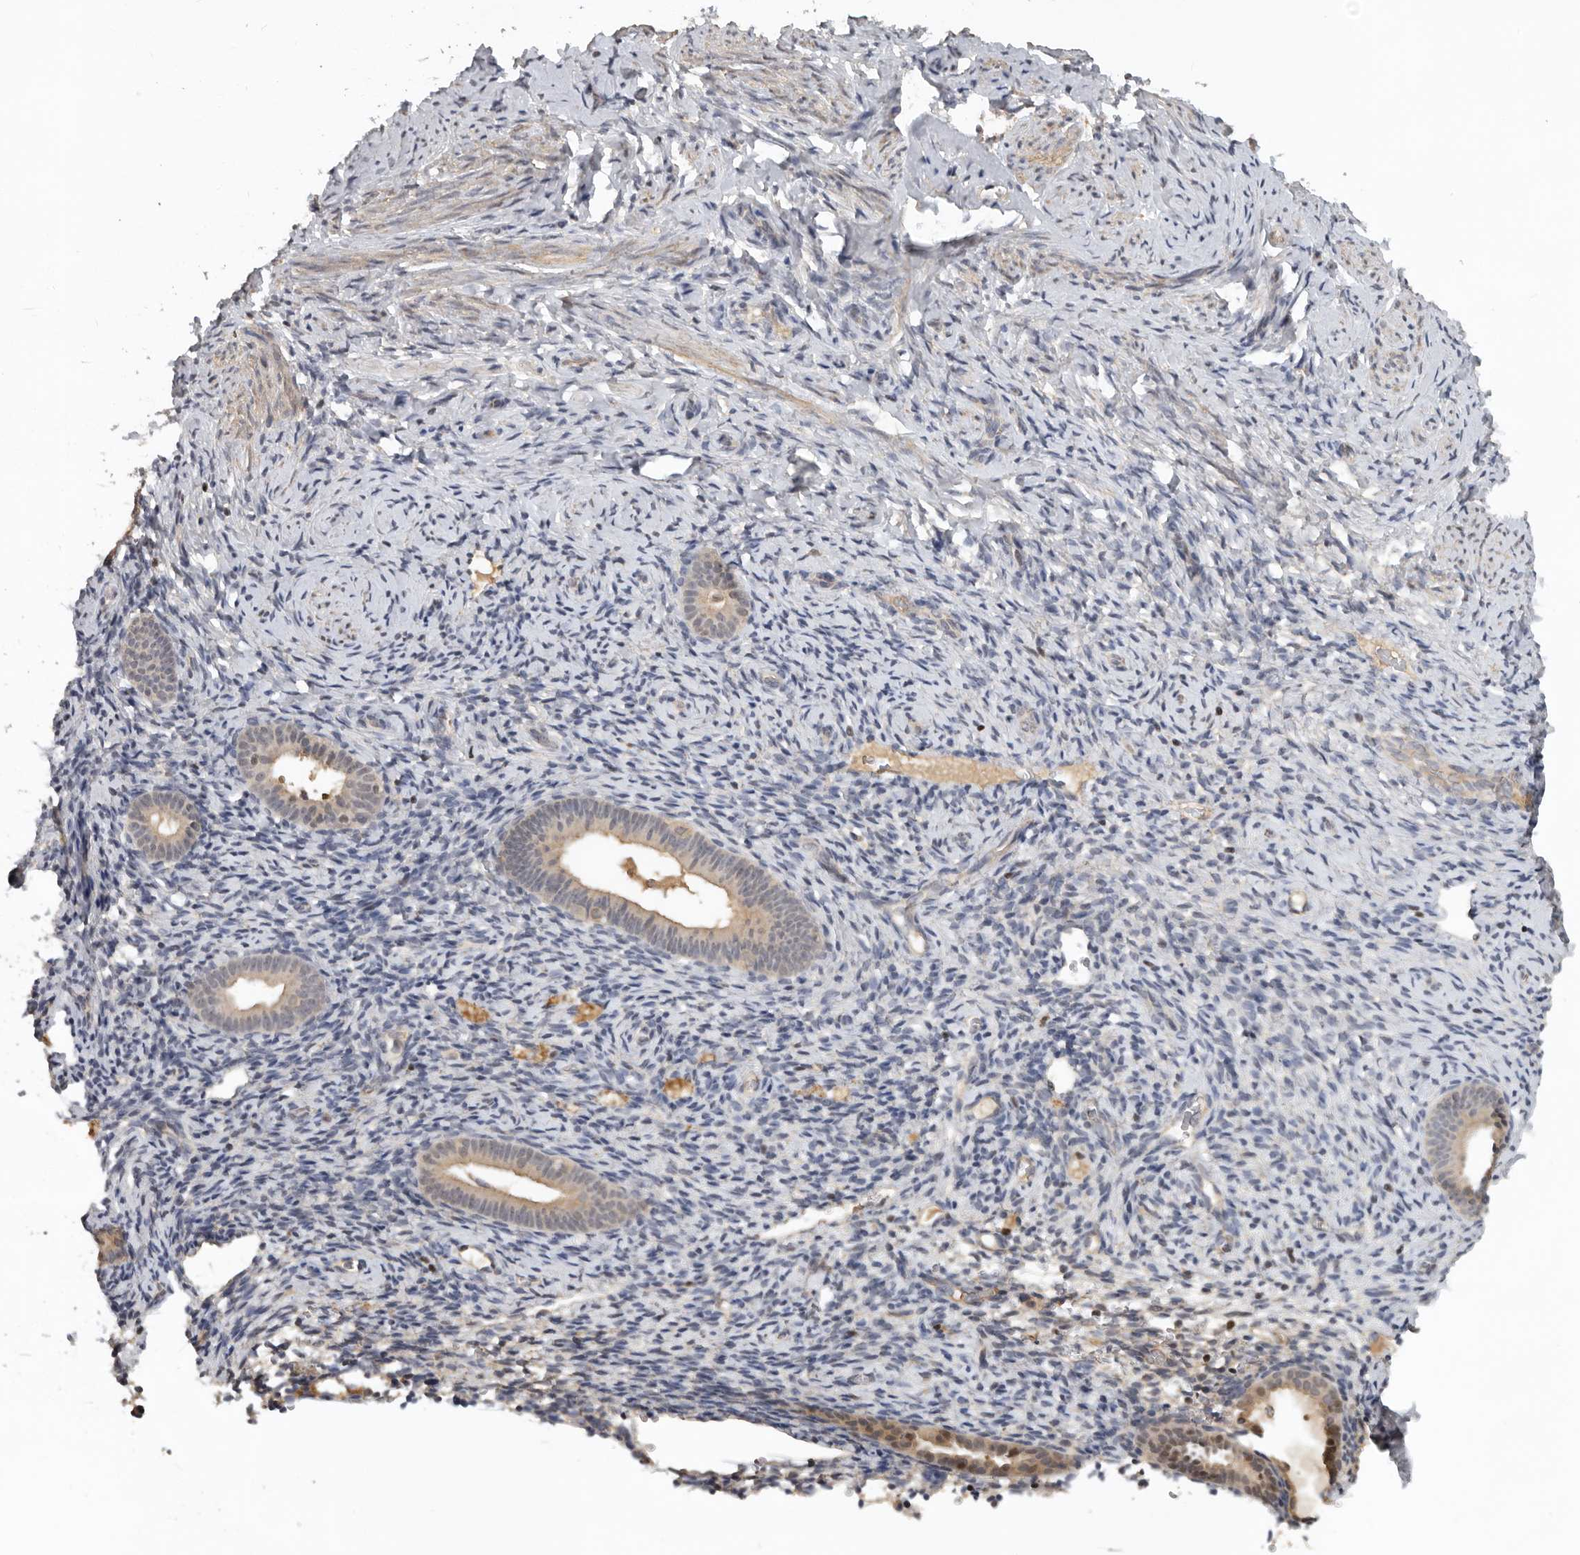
{"staining": {"intensity": "moderate", "quantity": "25%-75%", "location": "cytoplasmic/membranous"}, "tissue": "endometrium", "cell_type": "Cells in endometrial stroma", "image_type": "normal", "snomed": [{"axis": "morphology", "description": "Normal tissue, NOS"}, {"axis": "topography", "description": "Endometrium"}], "caption": "The histopathology image shows staining of normal endometrium, revealing moderate cytoplasmic/membranous protein positivity (brown color) within cells in endometrial stroma.", "gene": "HENMT1", "patient": {"sex": "female", "age": 51}}